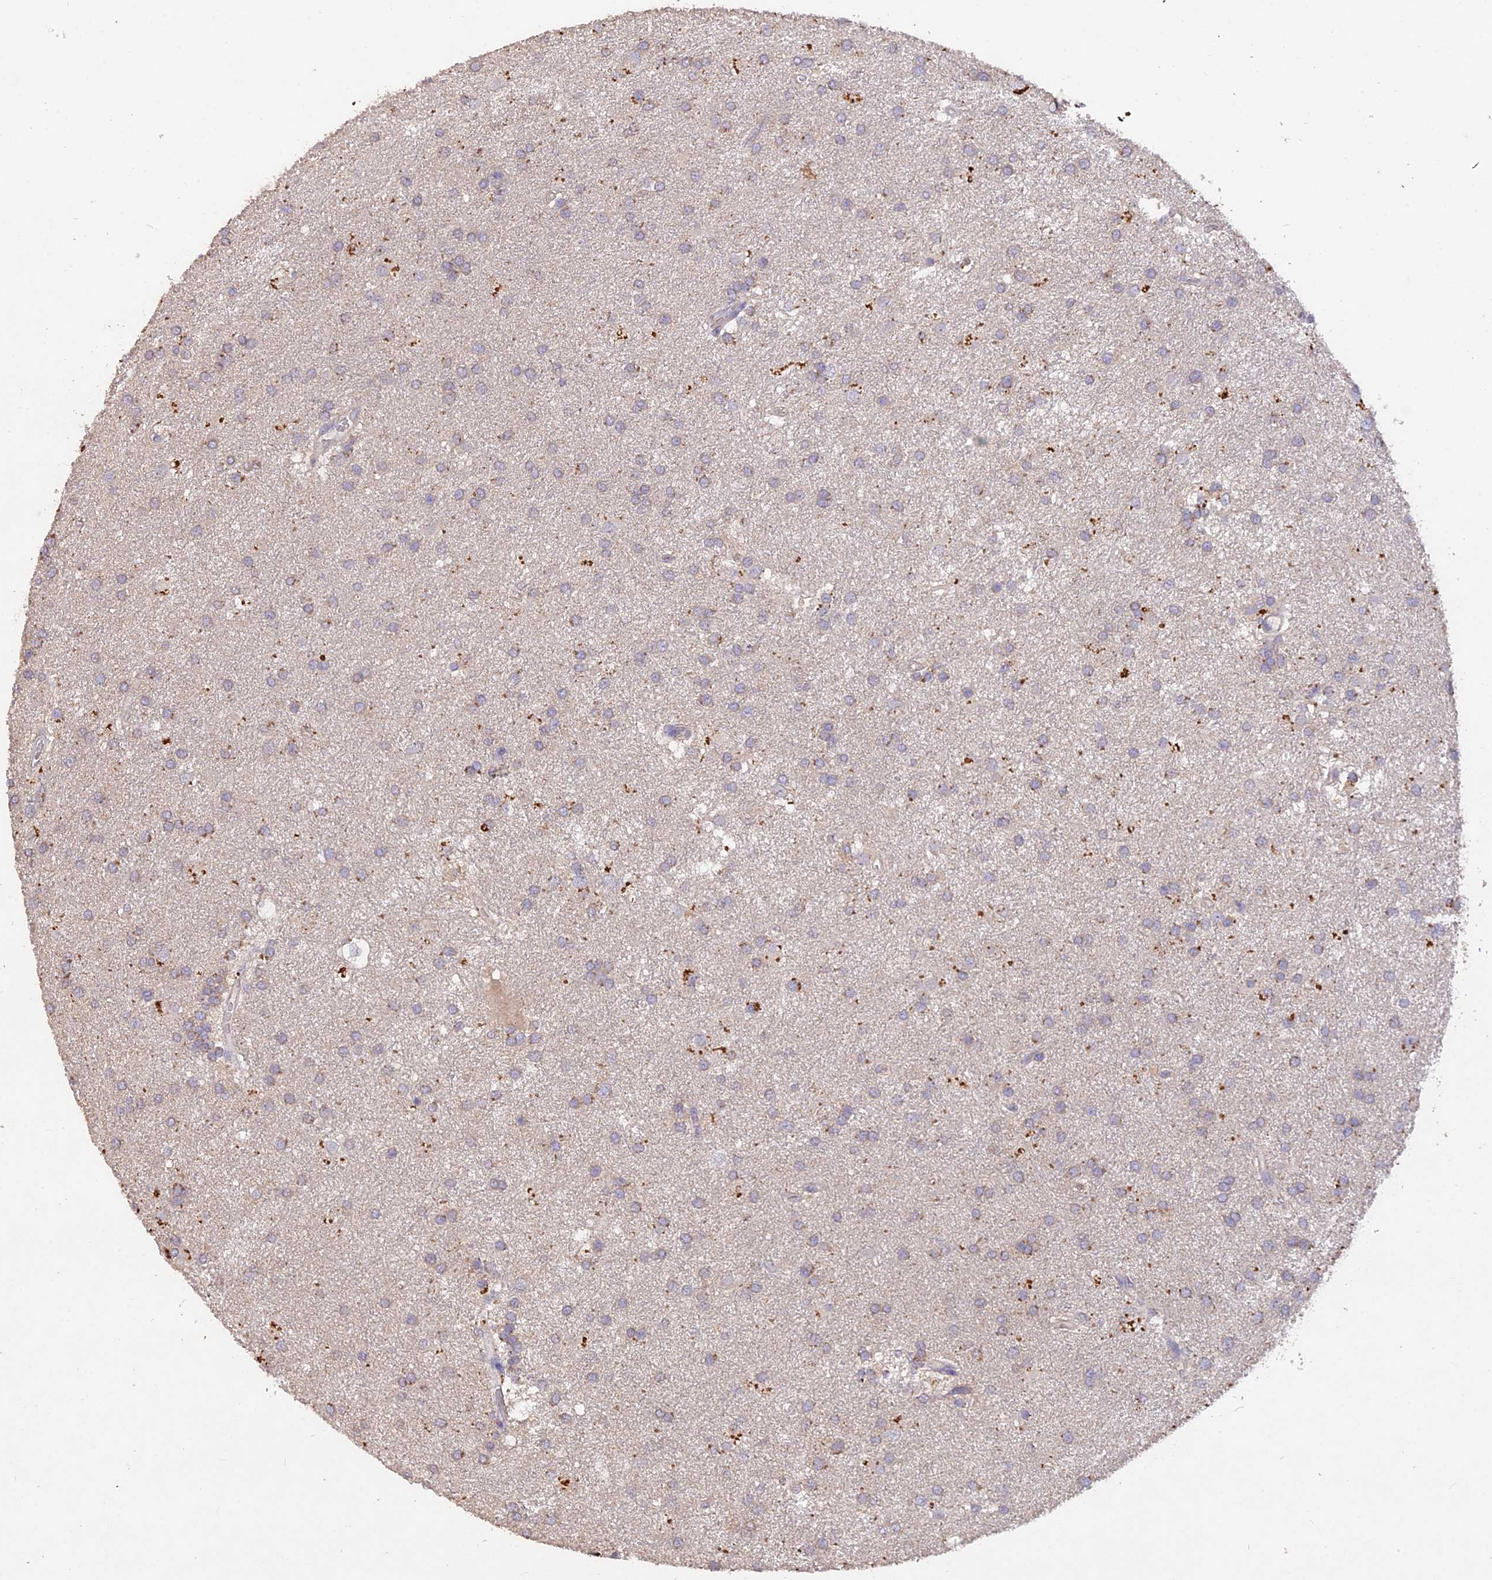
{"staining": {"intensity": "negative", "quantity": "none", "location": "none"}, "tissue": "glioma", "cell_type": "Tumor cells", "image_type": "cancer", "snomed": [{"axis": "morphology", "description": "Glioma, malignant, Low grade"}, {"axis": "topography", "description": "Brain"}], "caption": "Malignant low-grade glioma was stained to show a protein in brown. There is no significant positivity in tumor cells.", "gene": "SLC26A4", "patient": {"sex": "male", "age": 66}}